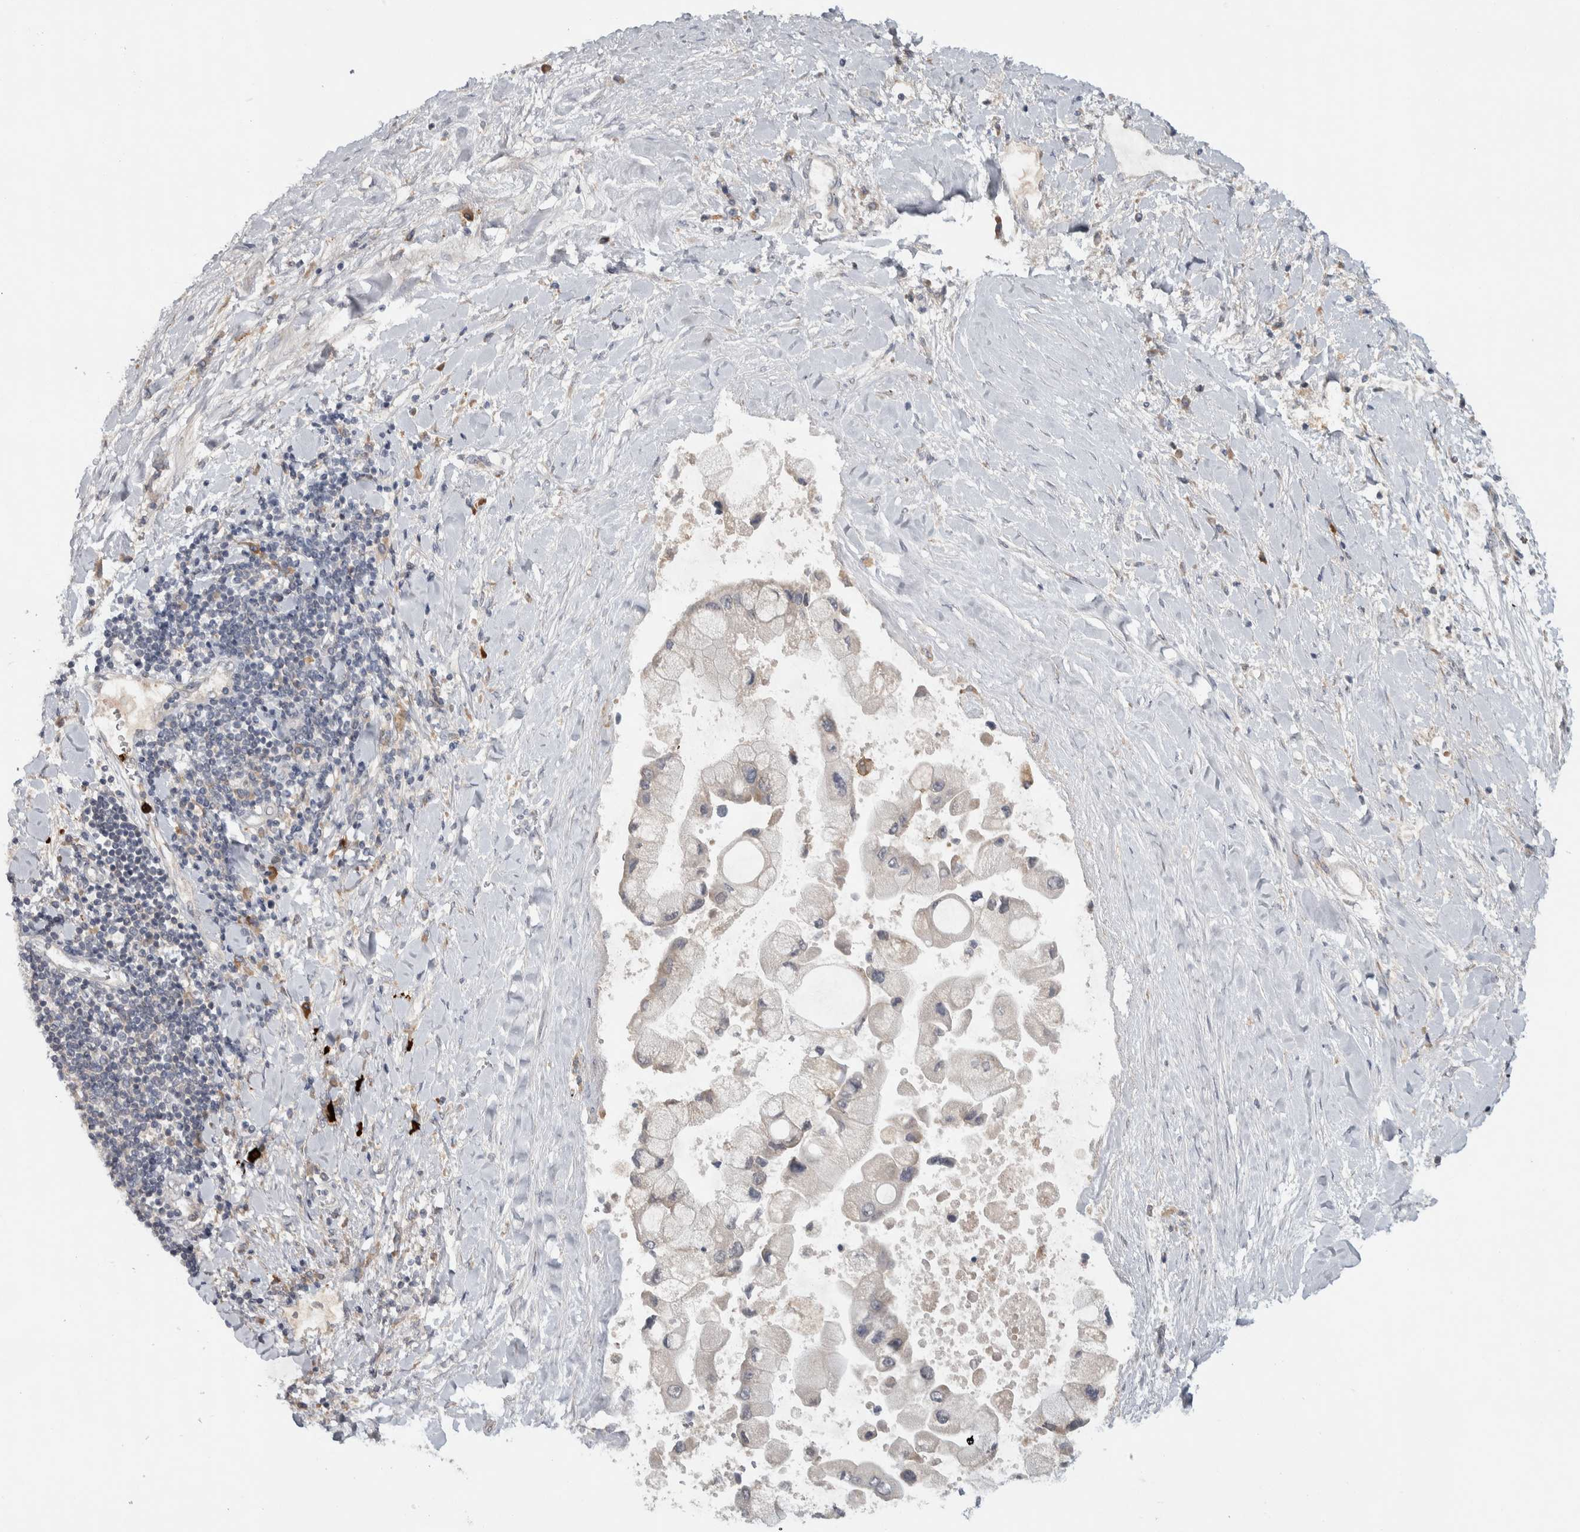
{"staining": {"intensity": "negative", "quantity": "none", "location": "none"}, "tissue": "liver cancer", "cell_type": "Tumor cells", "image_type": "cancer", "snomed": [{"axis": "morphology", "description": "Cholangiocarcinoma"}, {"axis": "topography", "description": "Liver"}], "caption": "Liver cancer (cholangiocarcinoma) was stained to show a protein in brown. There is no significant expression in tumor cells.", "gene": "ADPRM", "patient": {"sex": "male", "age": 50}}